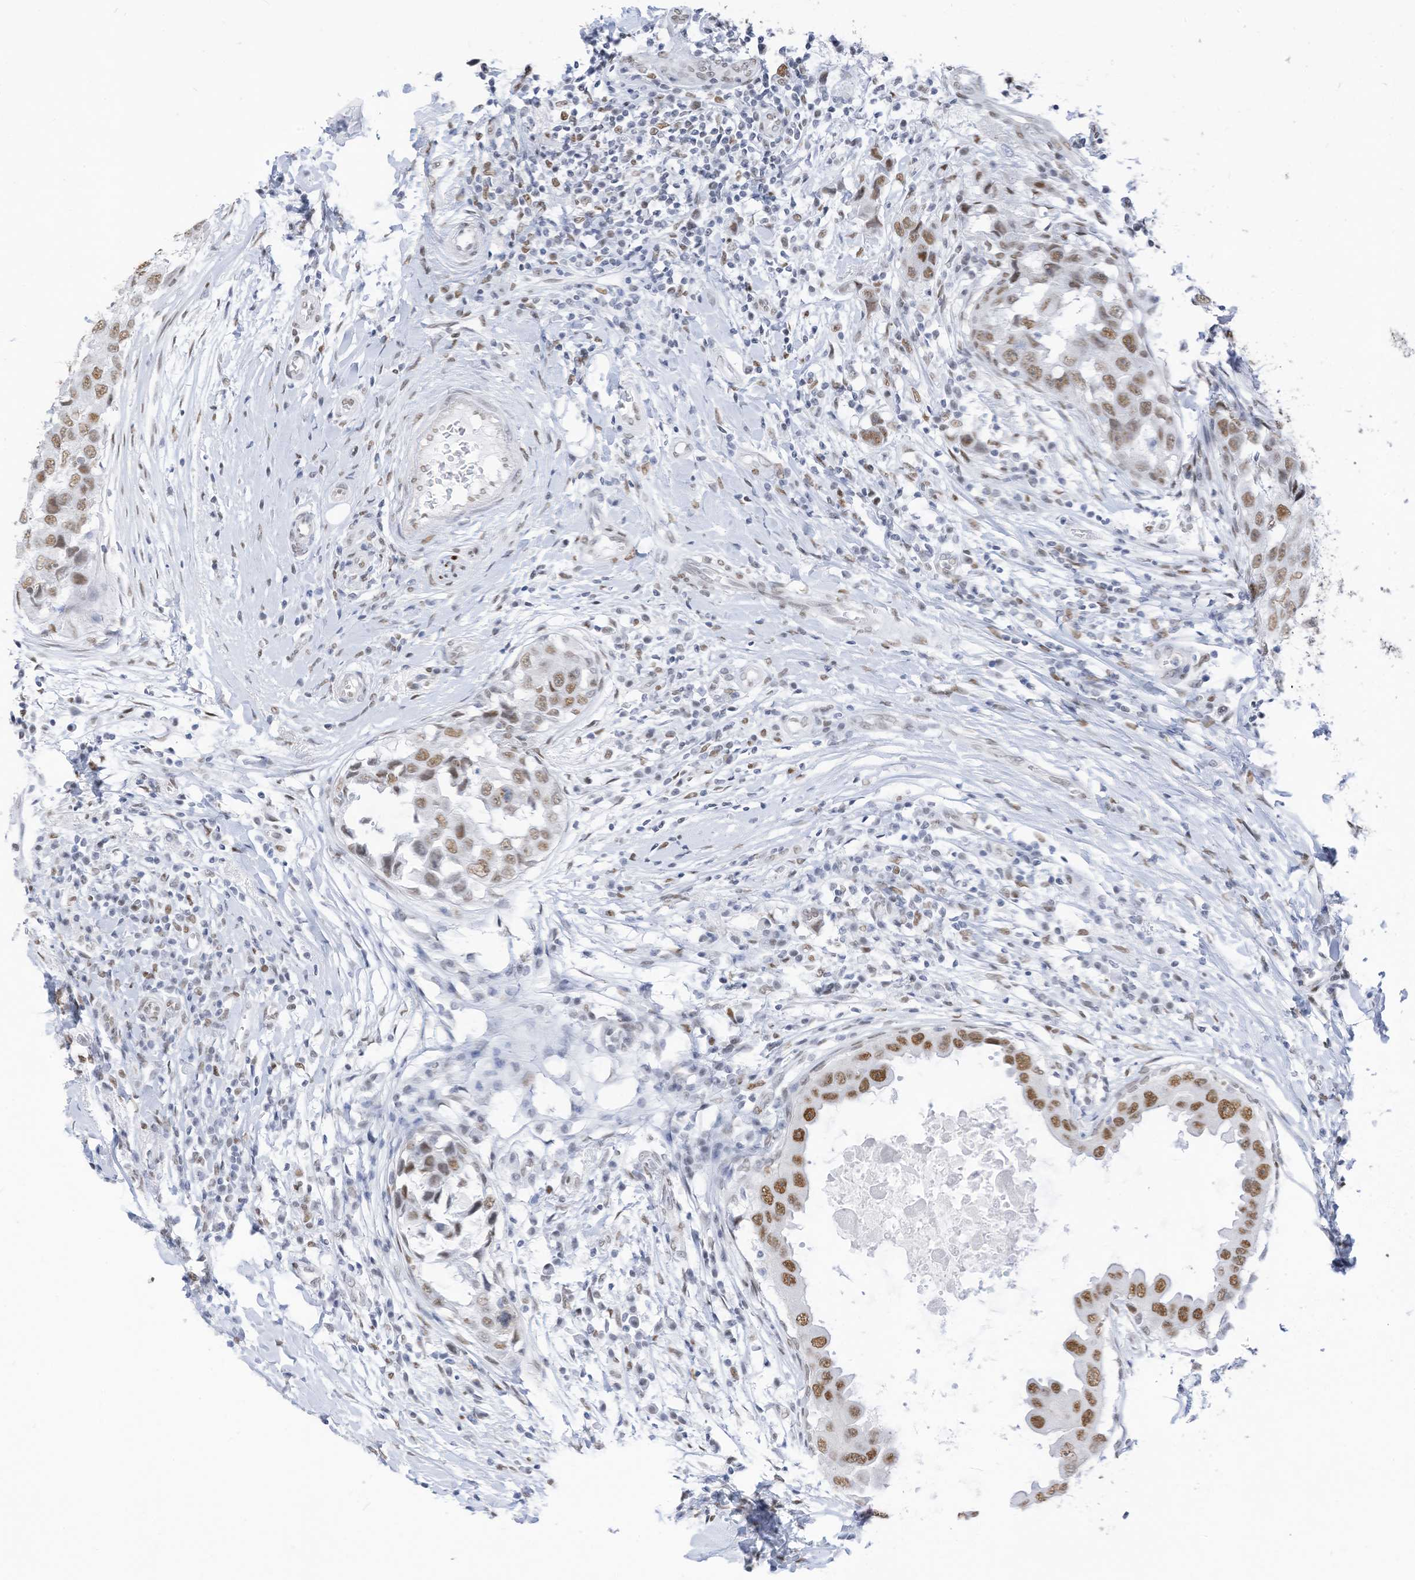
{"staining": {"intensity": "moderate", "quantity": ">75%", "location": "nuclear"}, "tissue": "breast cancer", "cell_type": "Tumor cells", "image_type": "cancer", "snomed": [{"axis": "morphology", "description": "Duct carcinoma"}, {"axis": "topography", "description": "Breast"}], "caption": "Breast invasive ductal carcinoma tissue demonstrates moderate nuclear positivity in approximately >75% of tumor cells, visualized by immunohistochemistry. (brown staining indicates protein expression, while blue staining denotes nuclei).", "gene": "KHSRP", "patient": {"sex": "female", "age": 27}}